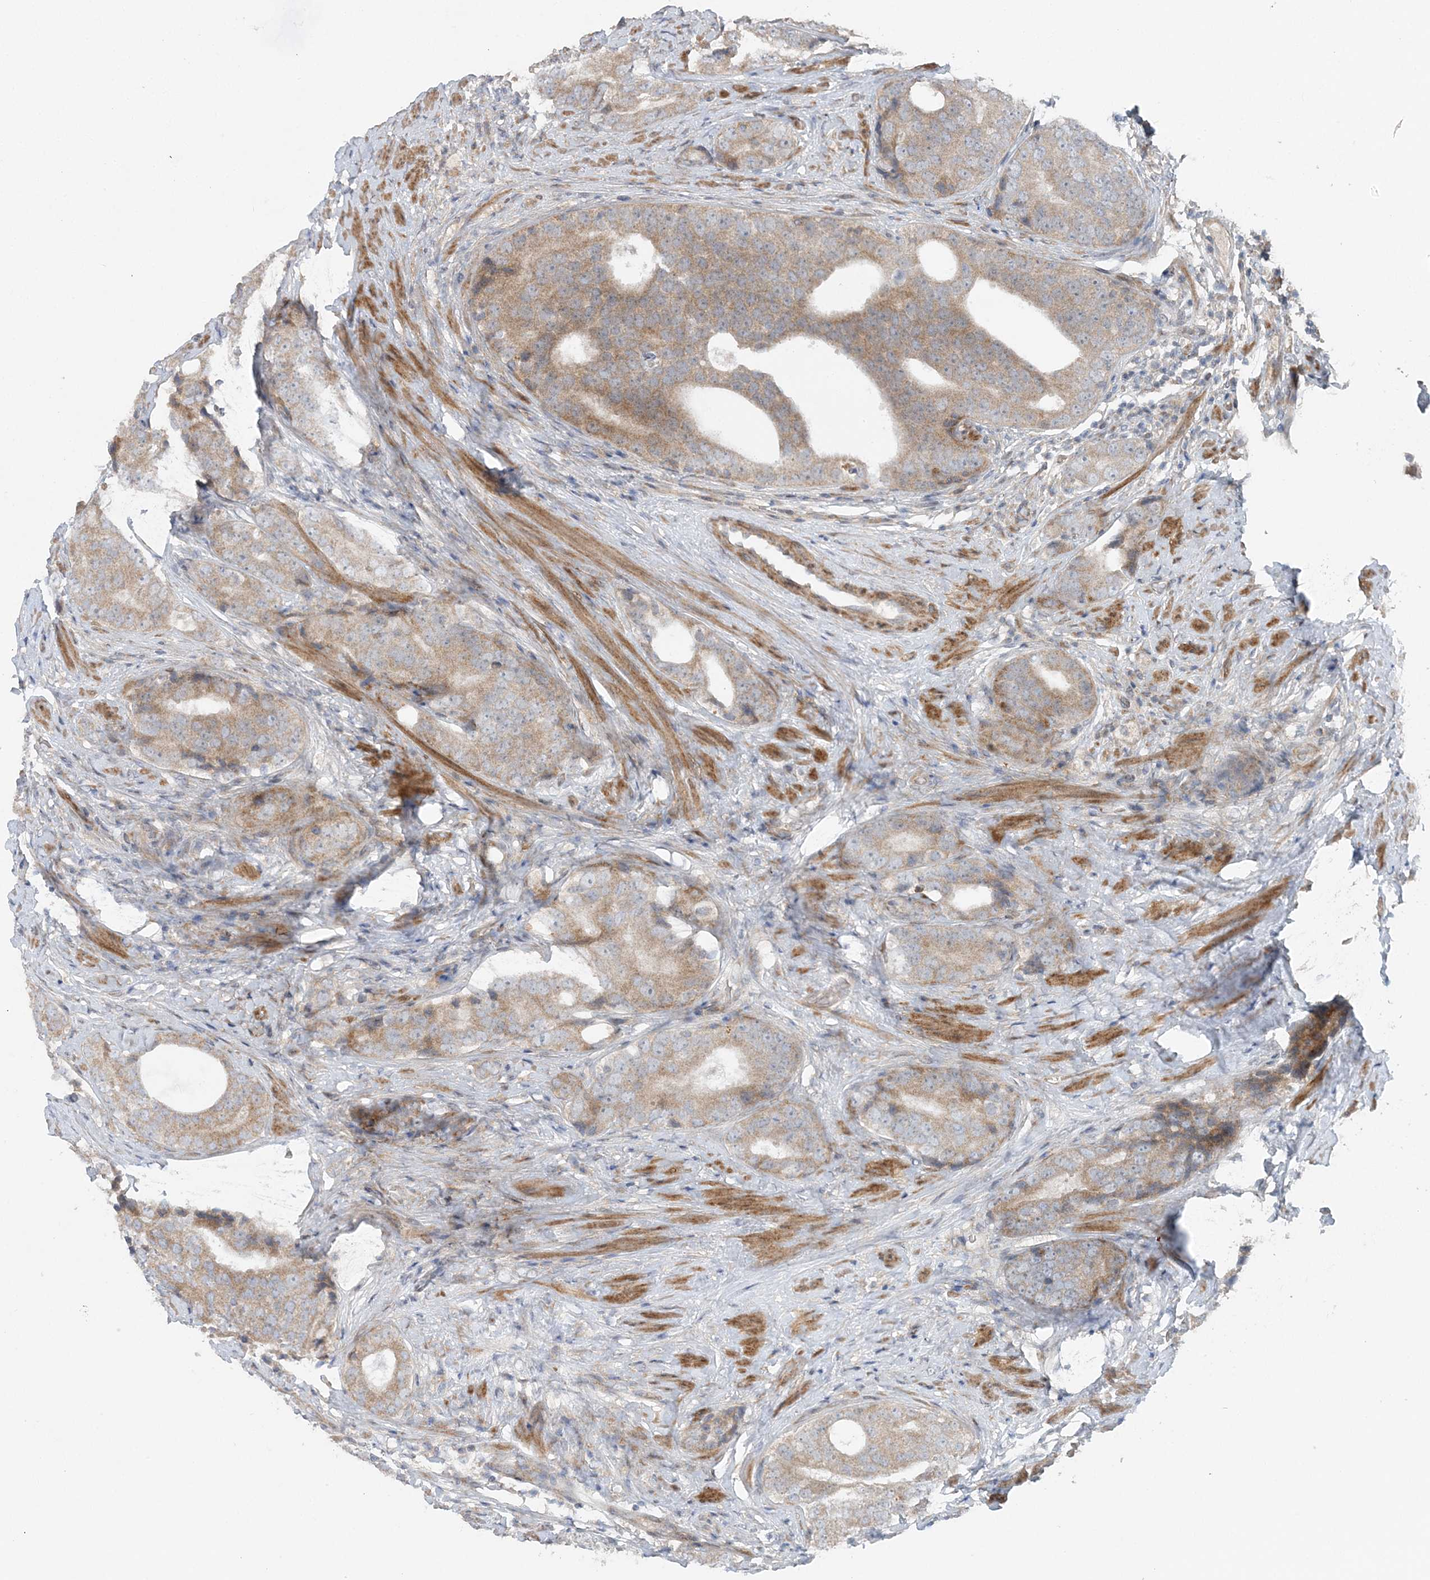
{"staining": {"intensity": "weak", "quantity": "25%-75%", "location": "cytoplasmic/membranous"}, "tissue": "prostate cancer", "cell_type": "Tumor cells", "image_type": "cancer", "snomed": [{"axis": "morphology", "description": "Adenocarcinoma, High grade"}, {"axis": "topography", "description": "Prostate"}], "caption": "This is an image of immunohistochemistry (IHC) staining of prostate high-grade adenocarcinoma, which shows weak expression in the cytoplasmic/membranous of tumor cells.", "gene": "SLC4A10", "patient": {"sex": "male", "age": 56}}